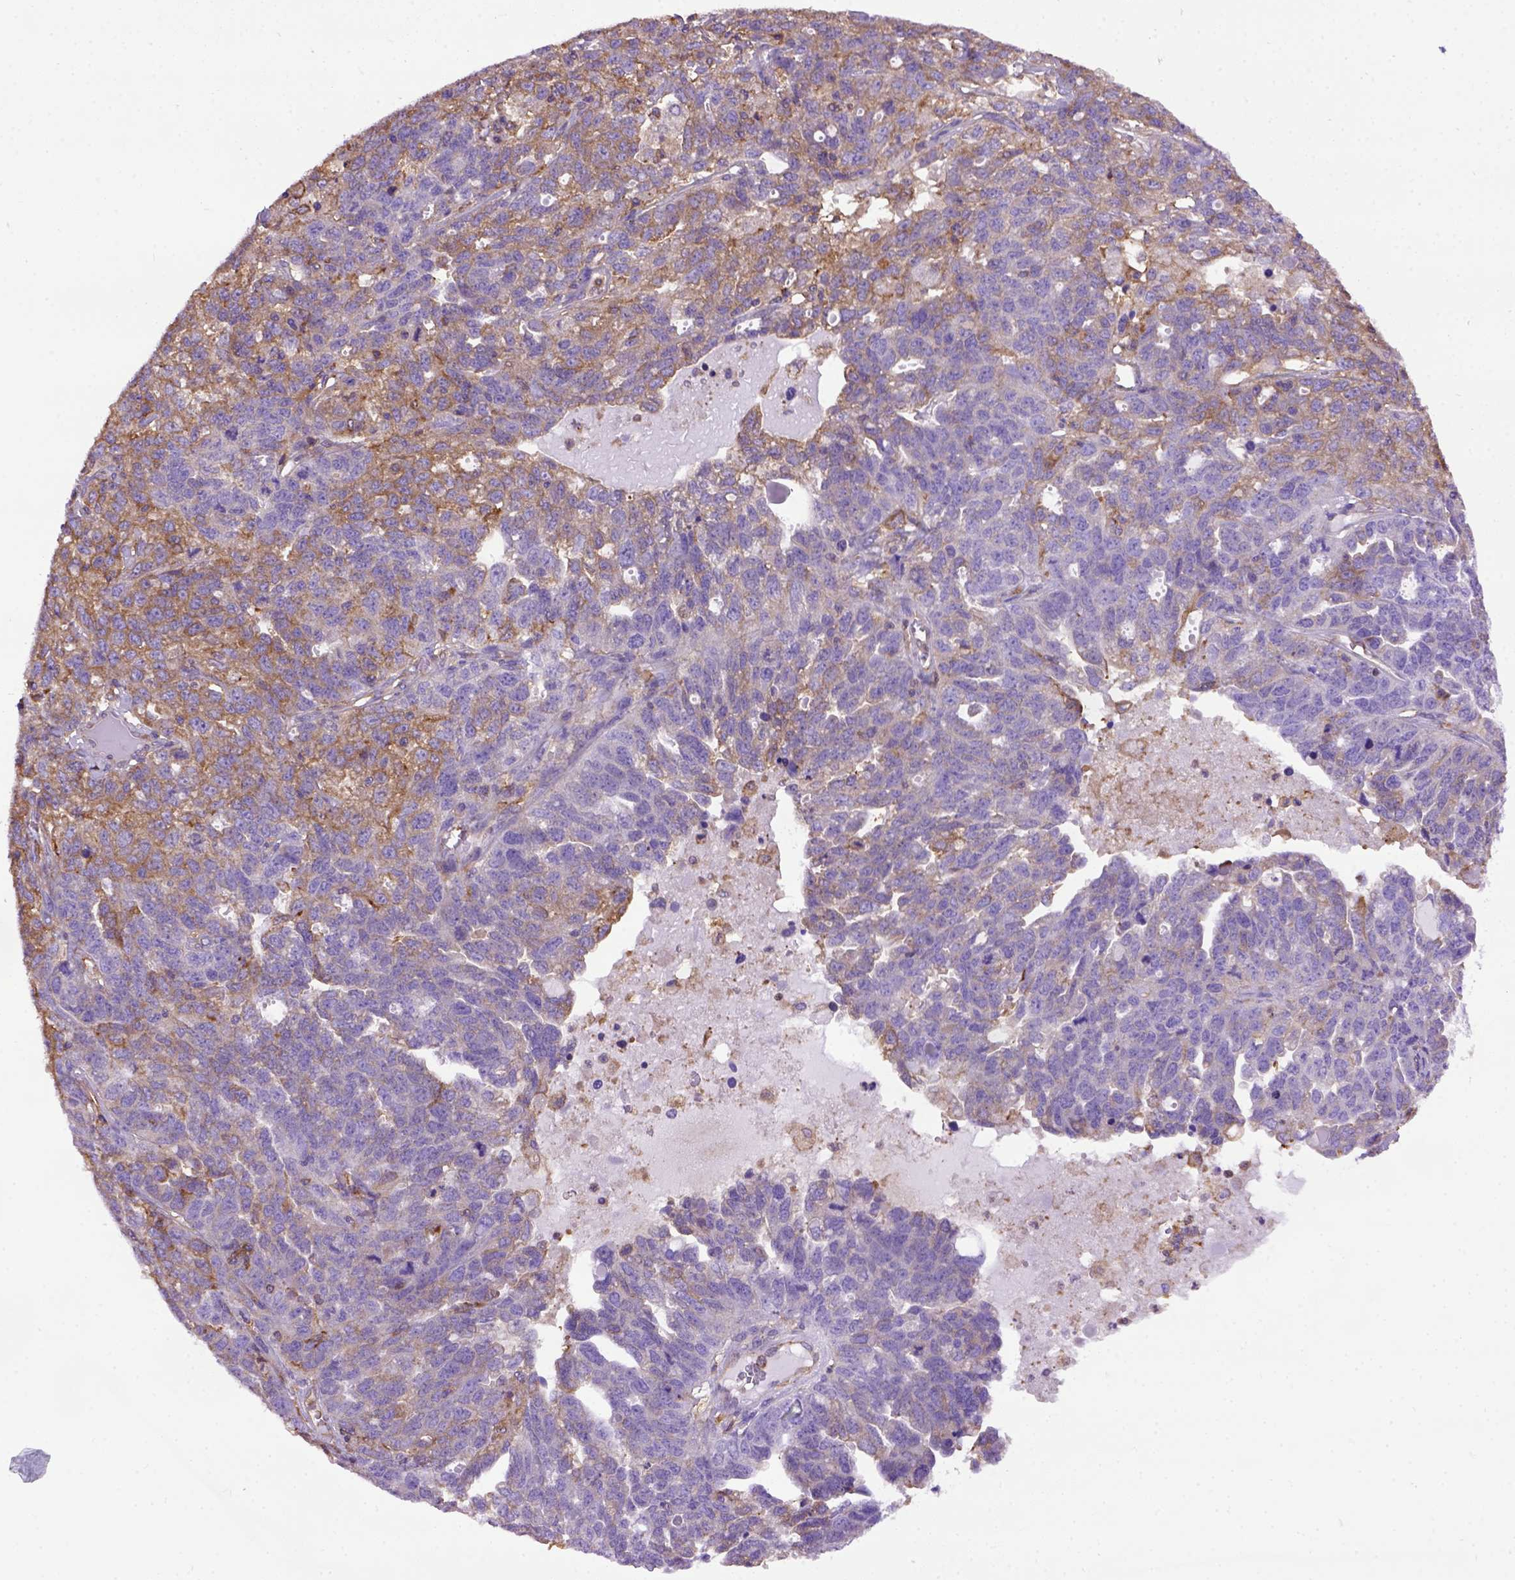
{"staining": {"intensity": "weak", "quantity": "<25%", "location": "cytoplasmic/membranous"}, "tissue": "ovarian cancer", "cell_type": "Tumor cells", "image_type": "cancer", "snomed": [{"axis": "morphology", "description": "Cystadenocarcinoma, serous, NOS"}, {"axis": "topography", "description": "Ovary"}], "caption": "The IHC photomicrograph has no significant staining in tumor cells of ovarian serous cystadenocarcinoma tissue. The staining is performed using DAB (3,3'-diaminobenzidine) brown chromogen with nuclei counter-stained in using hematoxylin.", "gene": "MVP", "patient": {"sex": "female", "age": 71}}